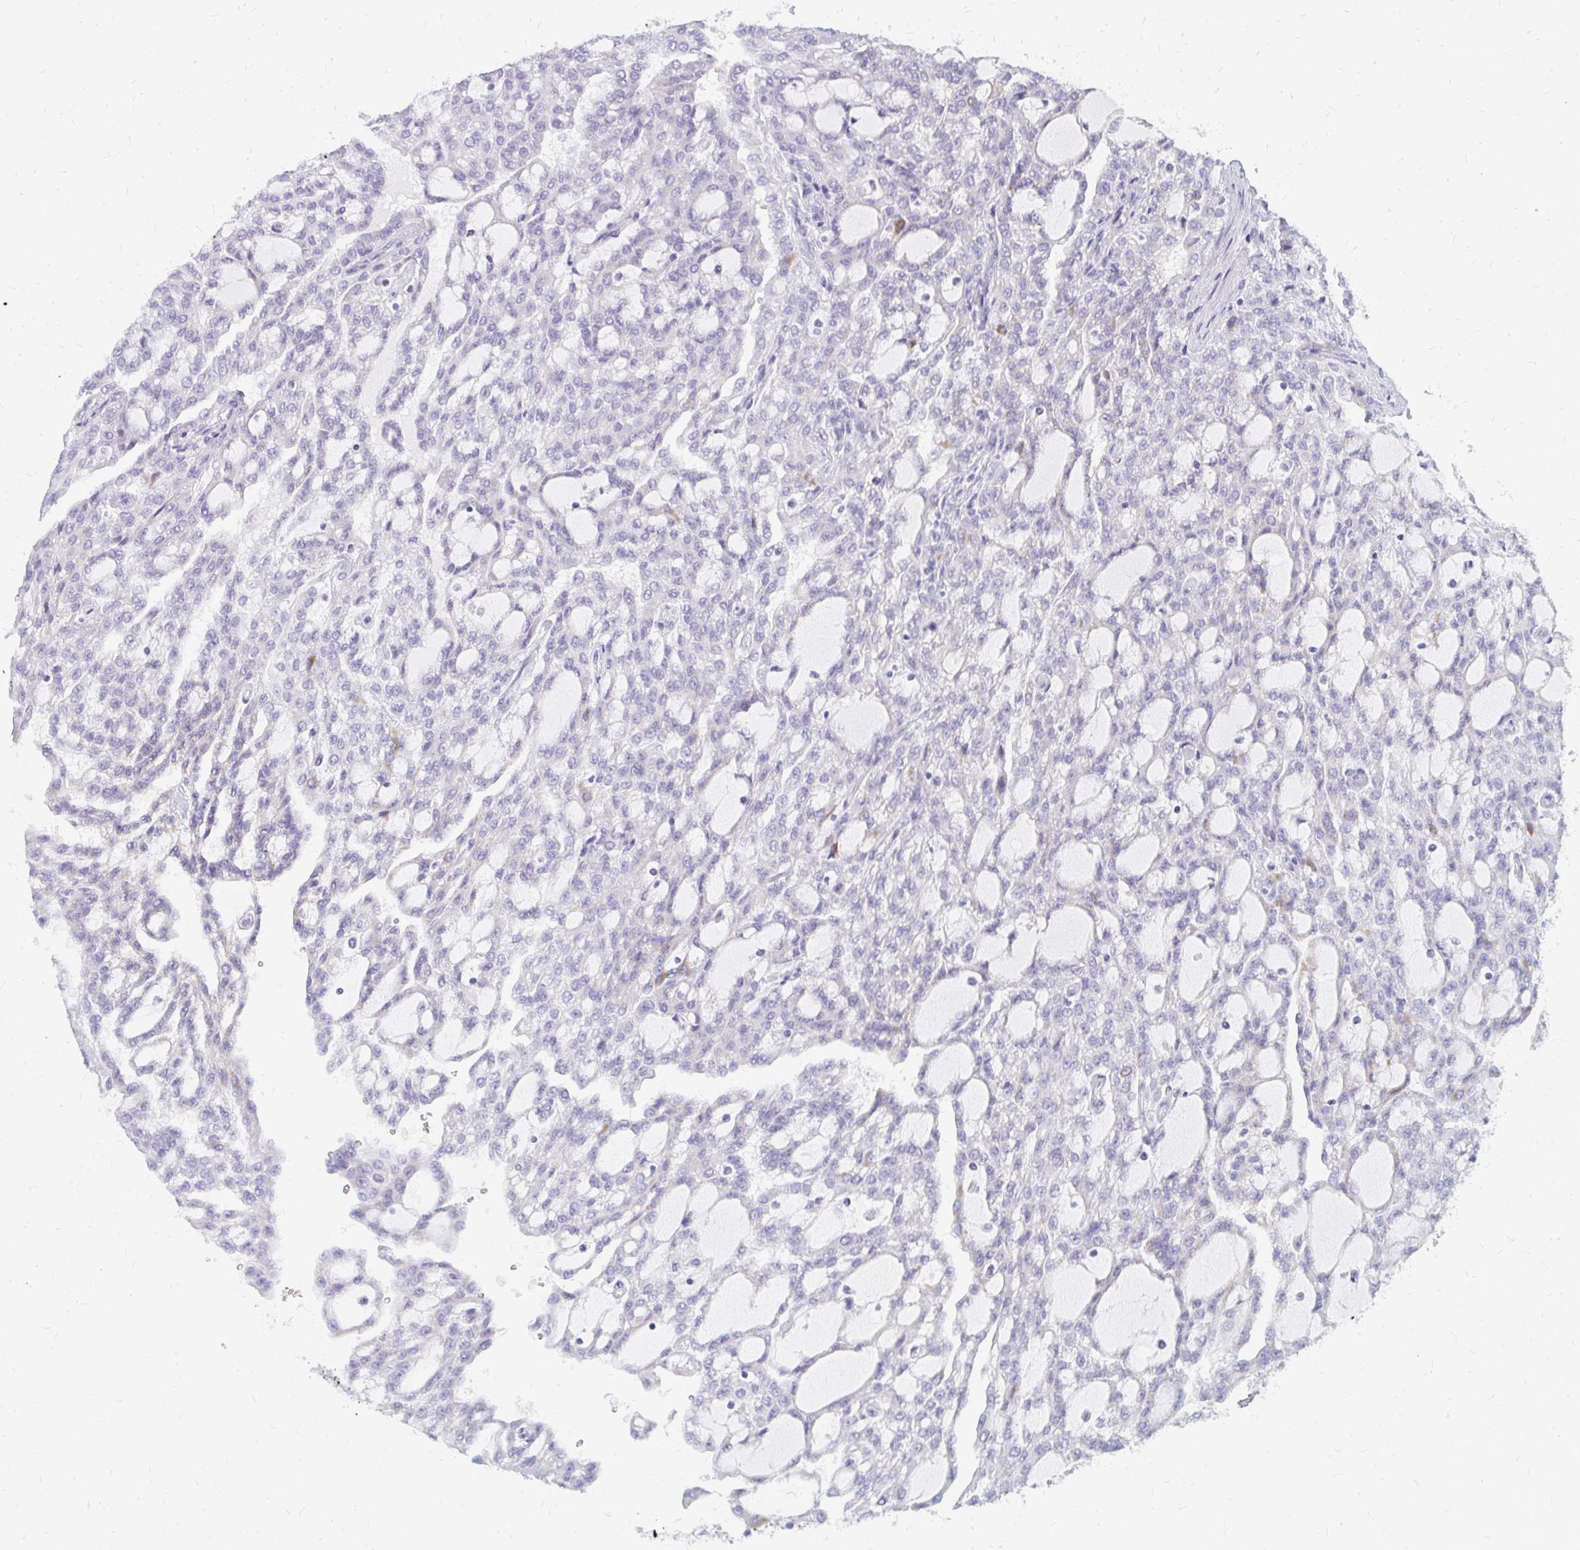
{"staining": {"intensity": "negative", "quantity": "none", "location": "none"}, "tissue": "renal cancer", "cell_type": "Tumor cells", "image_type": "cancer", "snomed": [{"axis": "morphology", "description": "Adenocarcinoma, NOS"}, {"axis": "topography", "description": "Kidney"}], "caption": "Human renal cancer (adenocarcinoma) stained for a protein using immunohistochemistry displays no expression in tumor cells.", "gene": "OR10V1", "patient": {"sex": "male", "age": 63}}